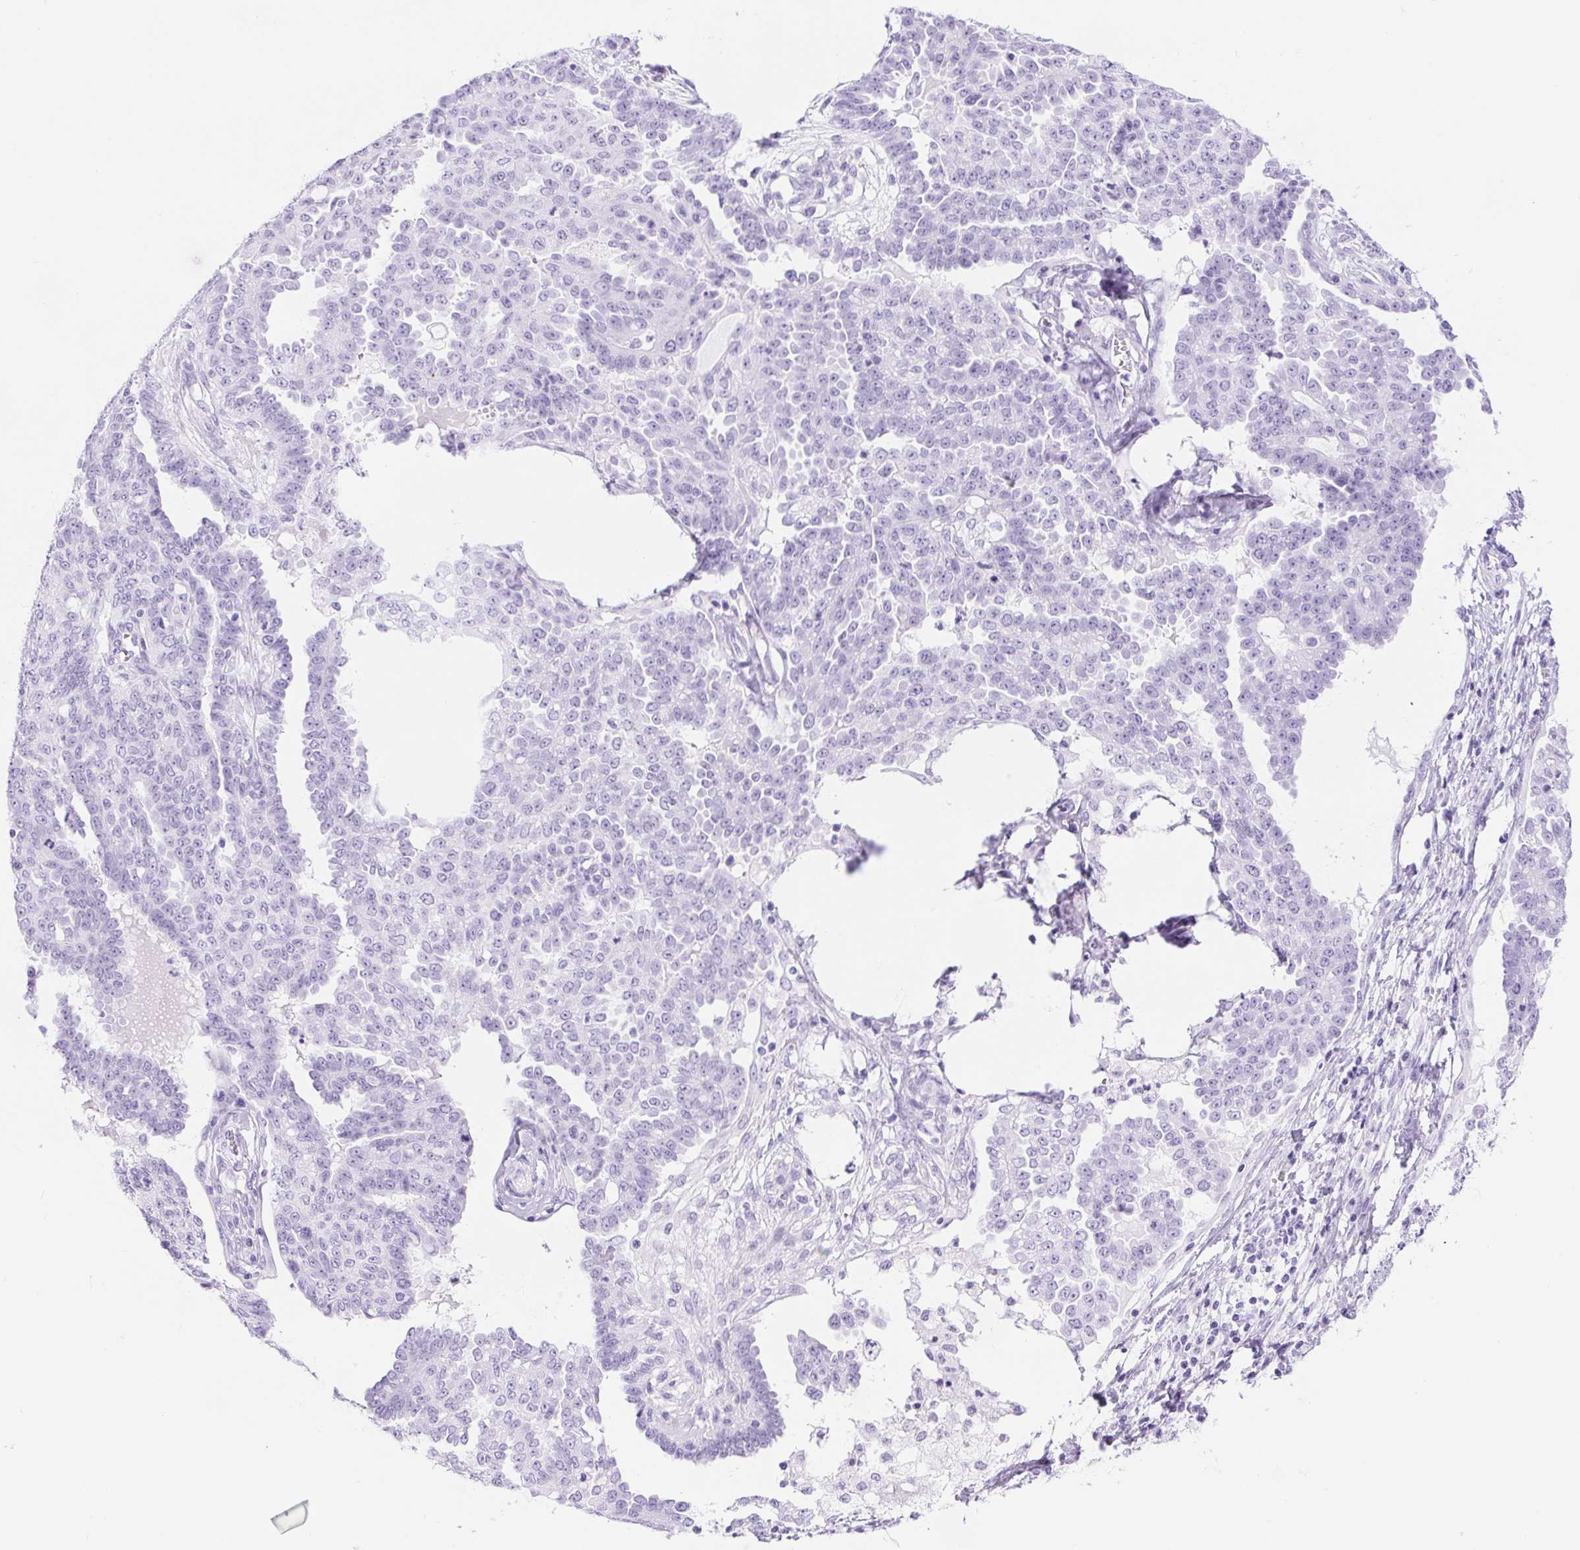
{"staining": {"intensity": "negative", "quantity": "none", "location": "none"}, "tissue": "ovarian cancer", "cell_type": "Tumor cells", "image_type": "cancer", "snomed": [{"axis": "morphology", "description": "Cystadenocarcinoma, serous, NOS"}, {"axis": "topography", "description": "Ovary"}], "caption": "Immunohistochemical staining of human serous cystadenocarcinoma (ovarian) displays no significant staining in tumor cells.", "gene": "ERP27", "patient": {"sex": "female", "age": 71}}